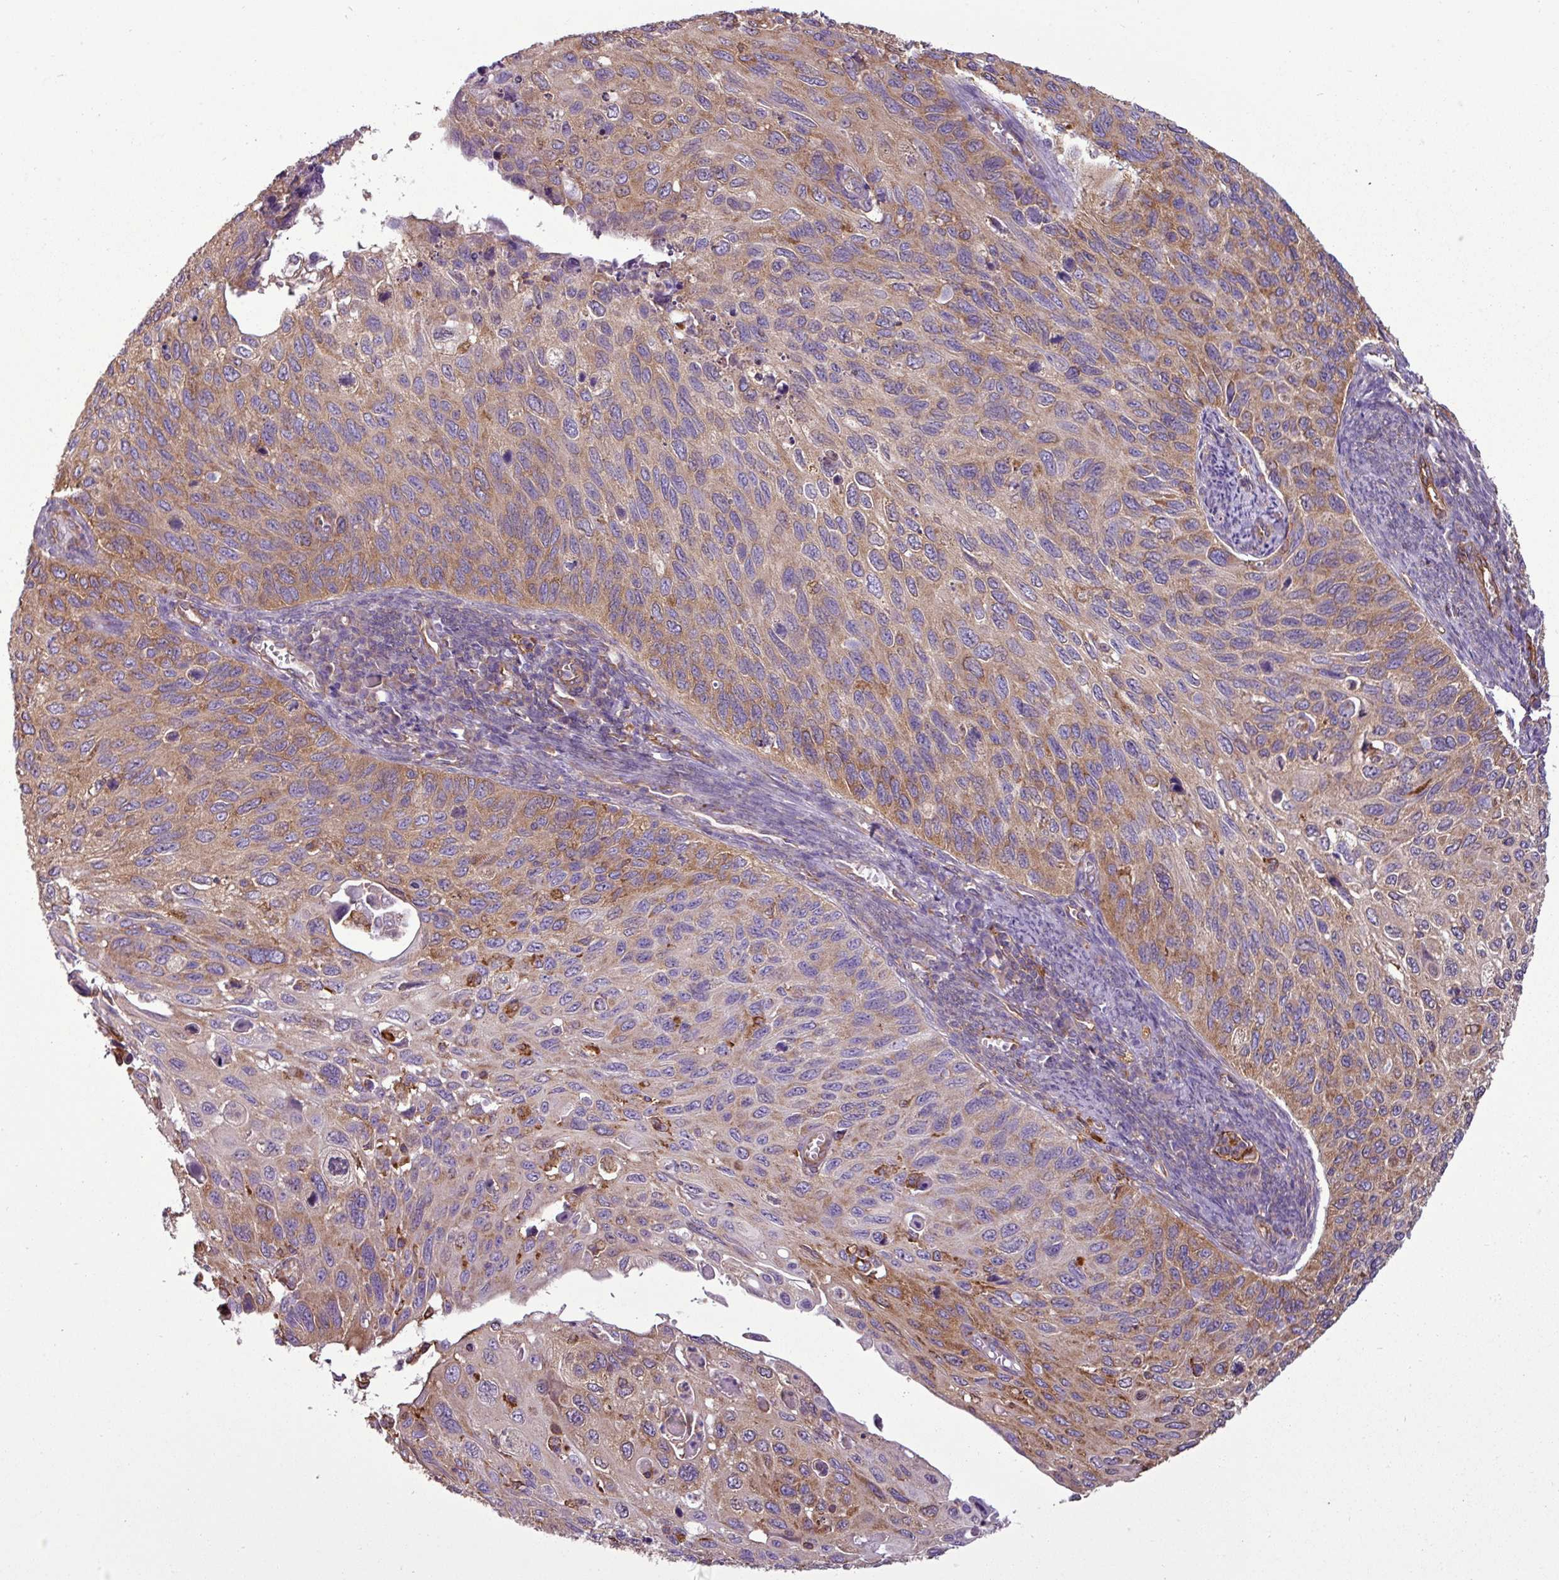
{"staining": {"intensity": "moderate", "quantity": "25%-75%", "location": "cytoplasmic/membranous"}, "tissue": "cervical cancer", "cell_type": "Tumor cells", "image_type": "cancer", "snomed": [{"axis": "morphology", "description": "Squamous cell carcinoma, NOS"}, {"axis": "topography", "description": "Cervix"}], "caption": "This is a photomicrograph of immunohistochemistry (IHC) staining of cervical cancer (squamous cell carcinoma), which shows moderate staining in the cytoplasmic/membranous of tumor cells.", "gene": "PACSIN2", "patient": {"sex": "female", "age": 70}}